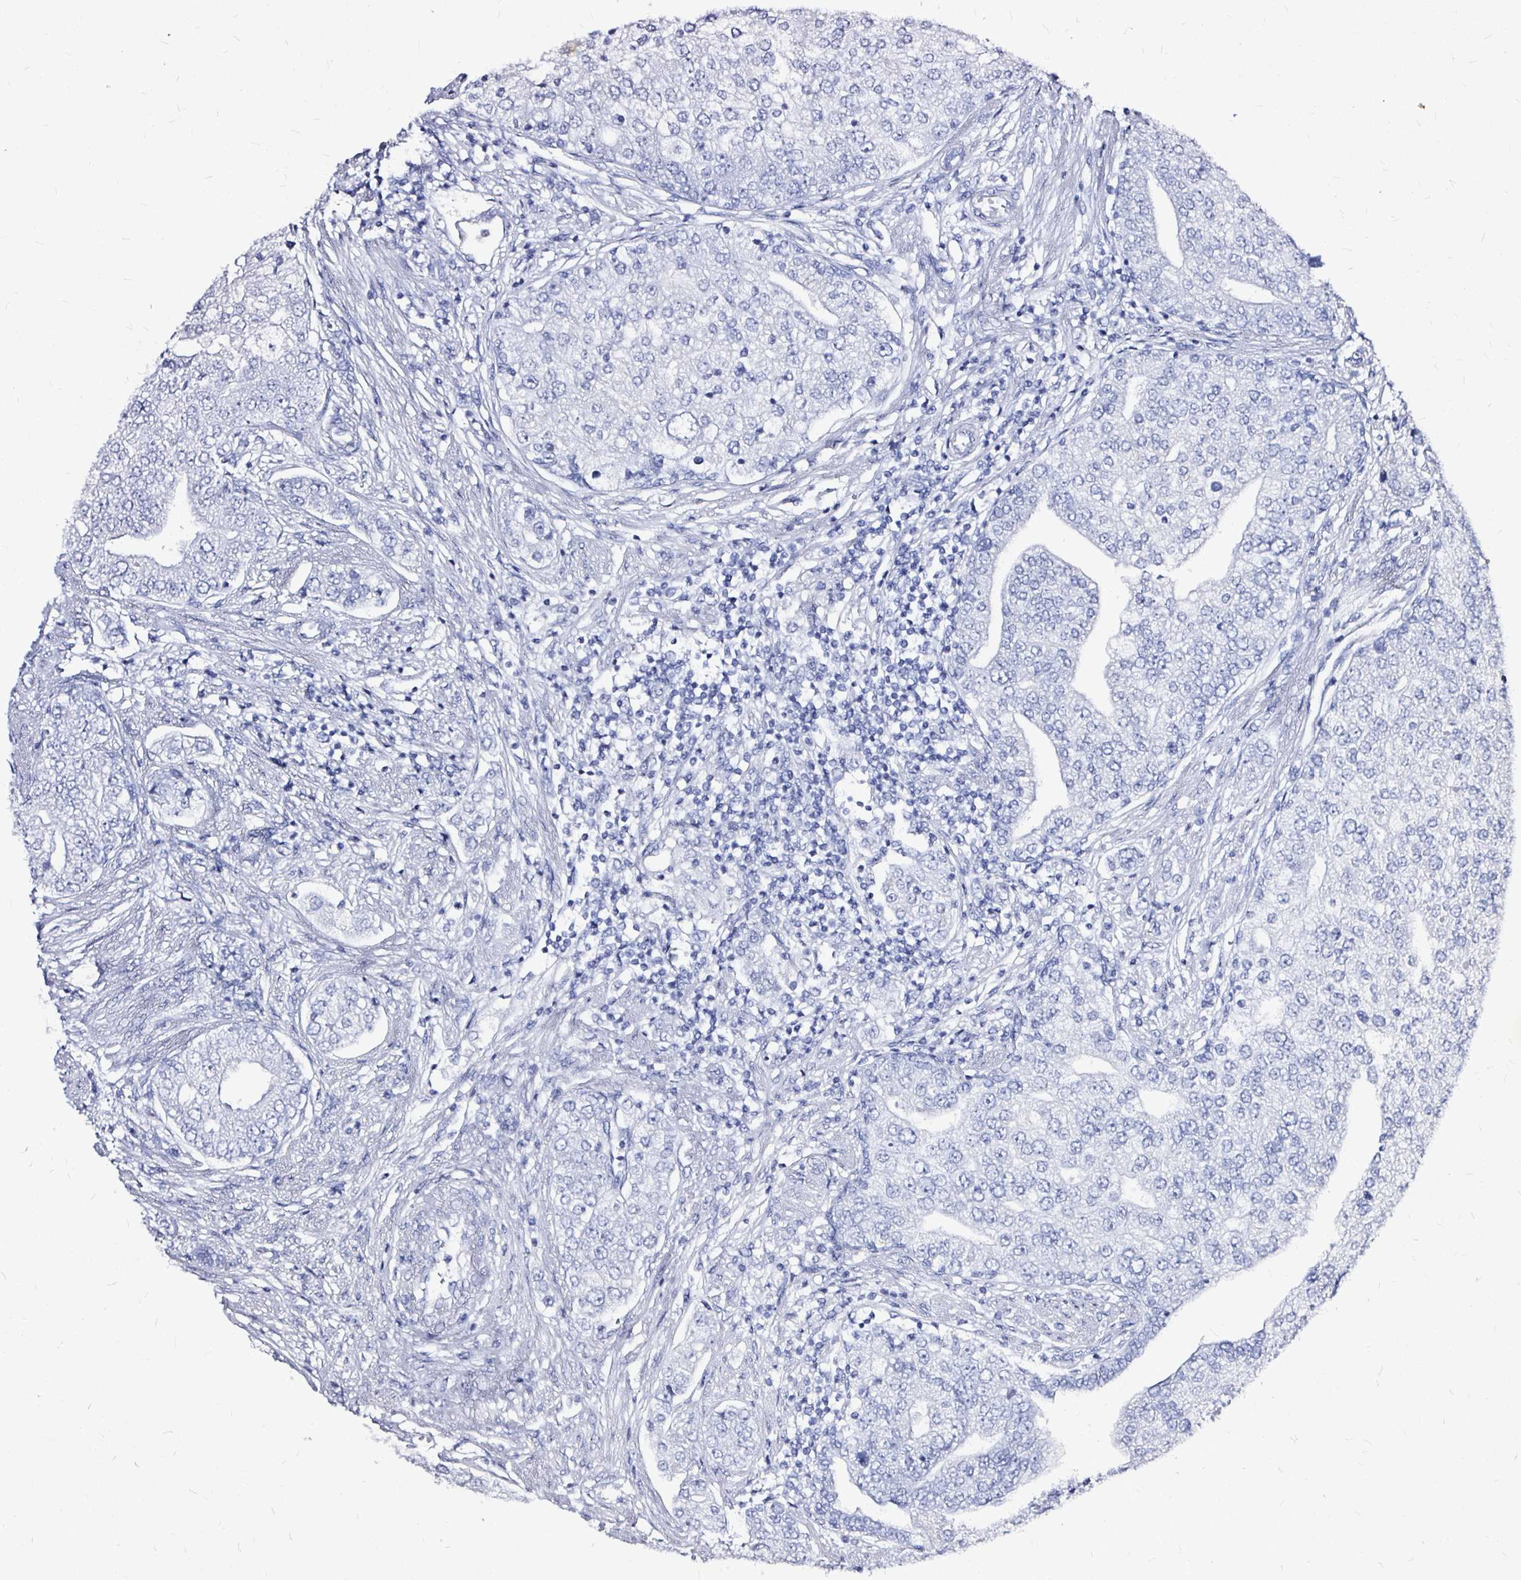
{"staining": {"intensity": "negative", "quantity": "none", "location": "none"}, "tissue": "prostate cancer", "cell_type": "Tumor cells", "image_type": "cancer", "snomed": [{"axis": "morphology", "description": "Adenocarcinoma, High grade"}, {"axis": "topography", "description": "Prostate"}], "caption": "Image shows no protein staining in tumor cells of prostate adenocarcinoma (high-grade) tissue. (DAB immunohistochemistry (IHC) with hematoxylin counter stain).", "gene": "LUZP4", "patient": {"sex": "male", "age": 60}}